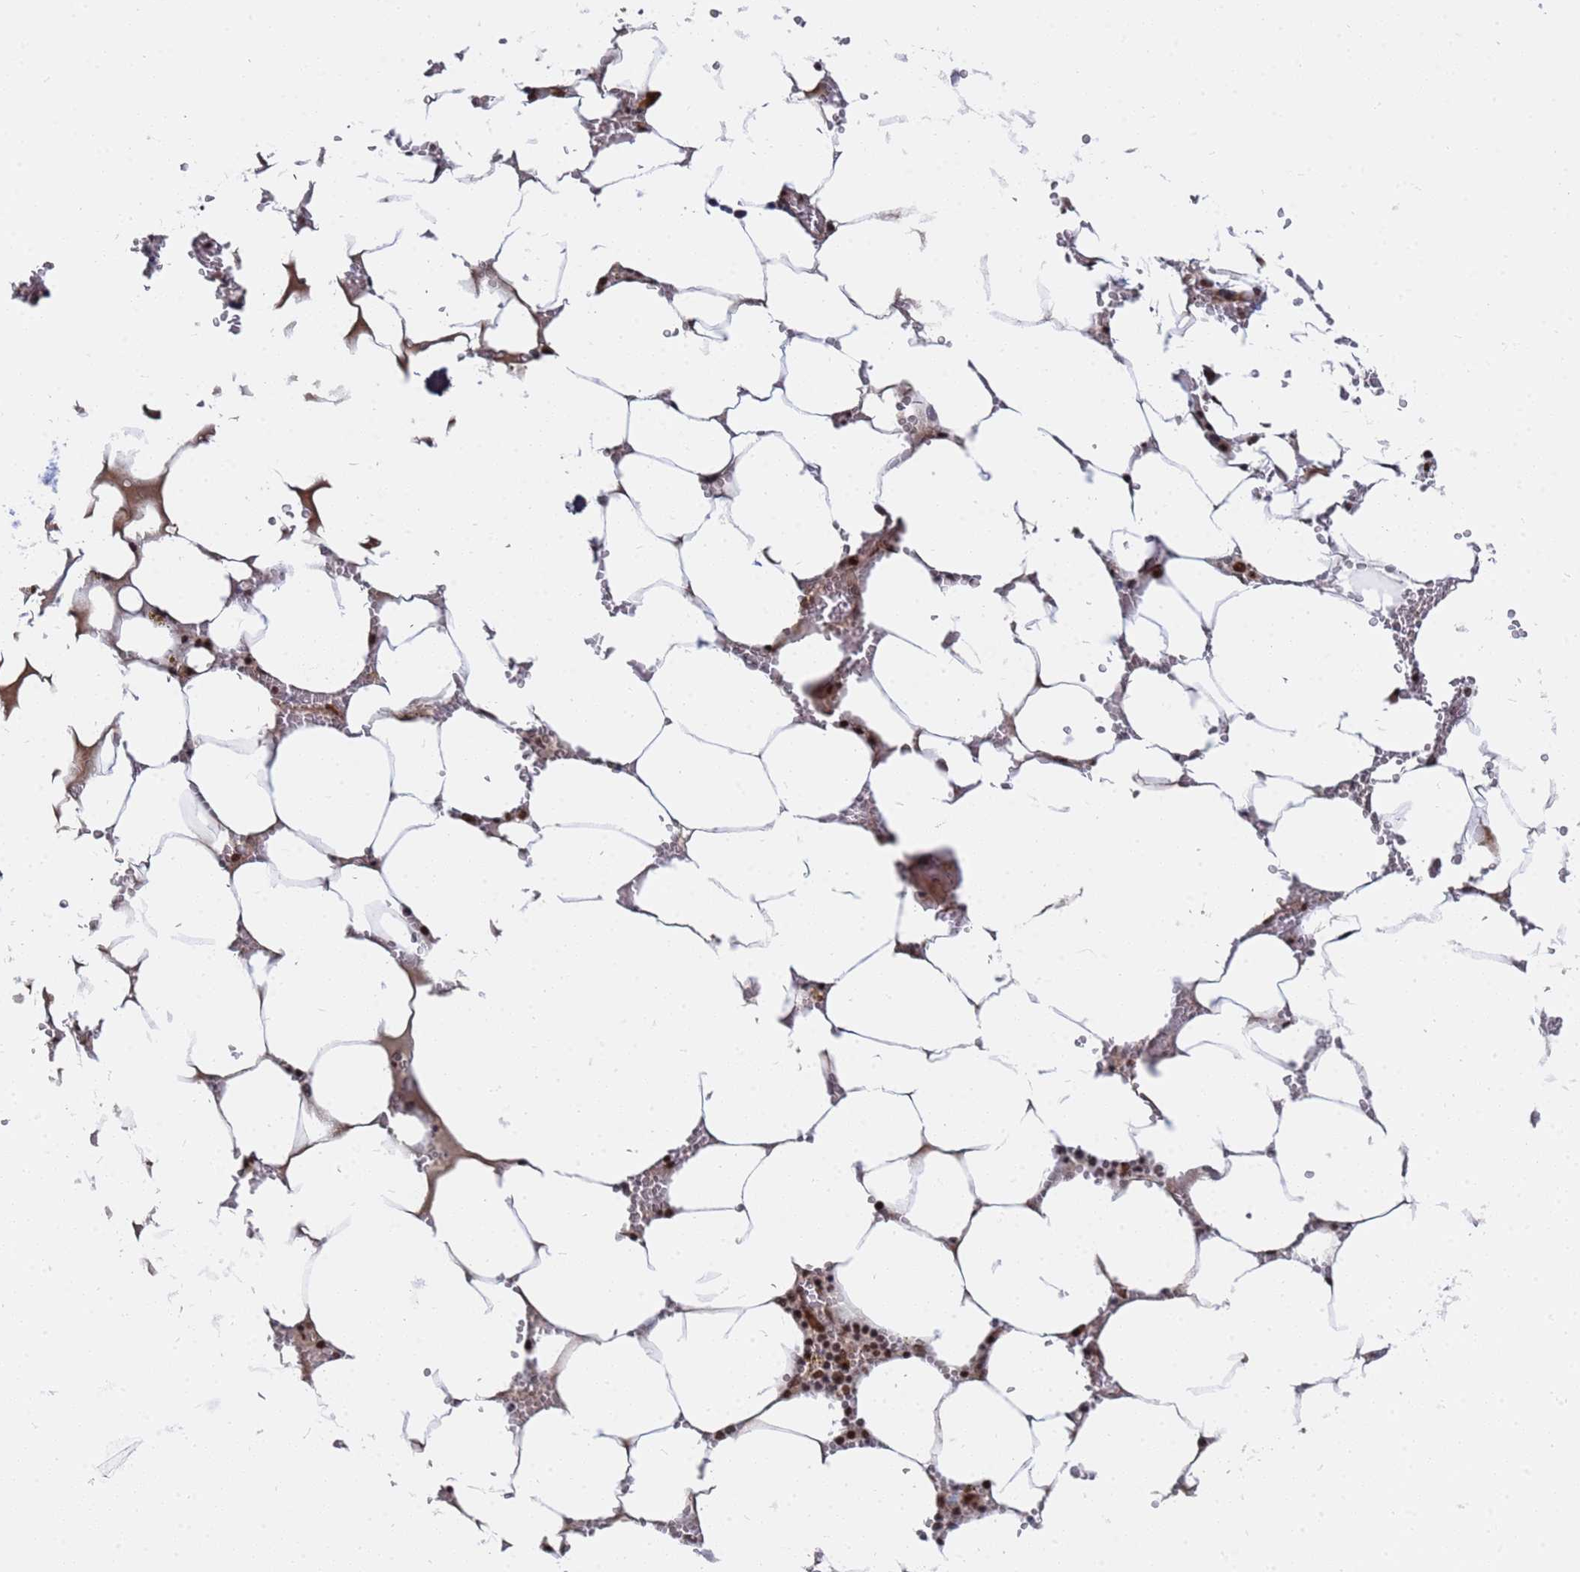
{"staining": {"intensity": "strong", "quantity": "25%-75%", "location": "nuclear"}, "tissue": "bone marrow", "cell_type": "Hematopoietic cells", "image_type": "normal", "snomed": [{"axis": "morphology", "description": "Normal tissue, NOS"}, {"axis": "topography", "description": "Bone marrow"}], "caption": "A brown stain shows strong nuclear staining of a protein in hematopoietic cells of unremarkable bone marrow.", "gene": "RAVER2", "patient": {"sex": "male", "age": 70}}